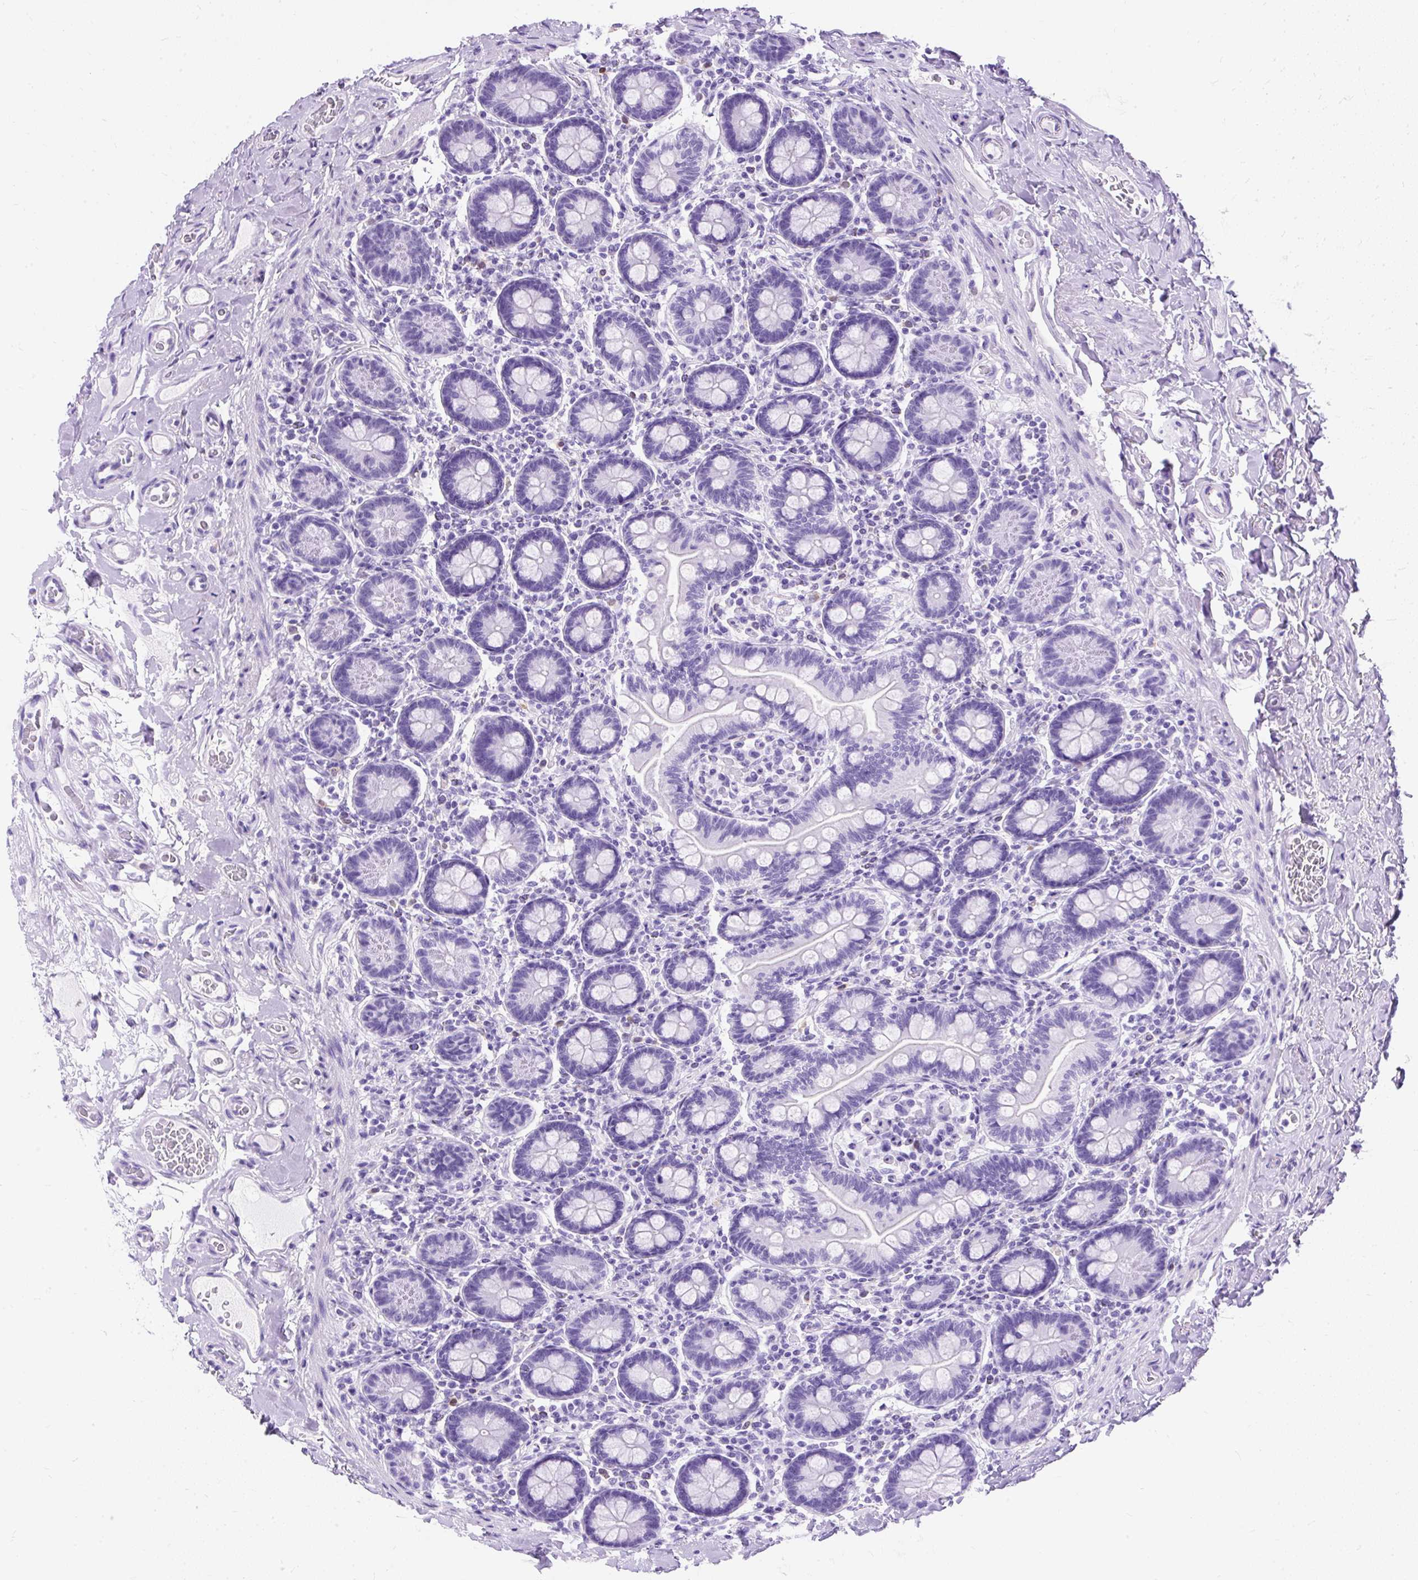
{"staining": {"intensity": "negative", "quantity": "none", "location": "none"}, "tissue": "small intestine", "cell_type": "Glandular cells", "image_type": "normal", "snomed": [{"axis": "morphology", "description": "Normal tissue, NOS"}, {"axis": "topography", "description": "Small intestine"}], "caption": "An immunohistochemistry (IHC) photomicrograph of normal small intestine is shown. There is no staining in glandular cells of small intestine. Brightfield microscopy of IHC stained with DAB (brown) and hematoxylin (blue), captured at high magnification.", "gene": "PVALB", "patient": {"sex": "female", "age": 64}}